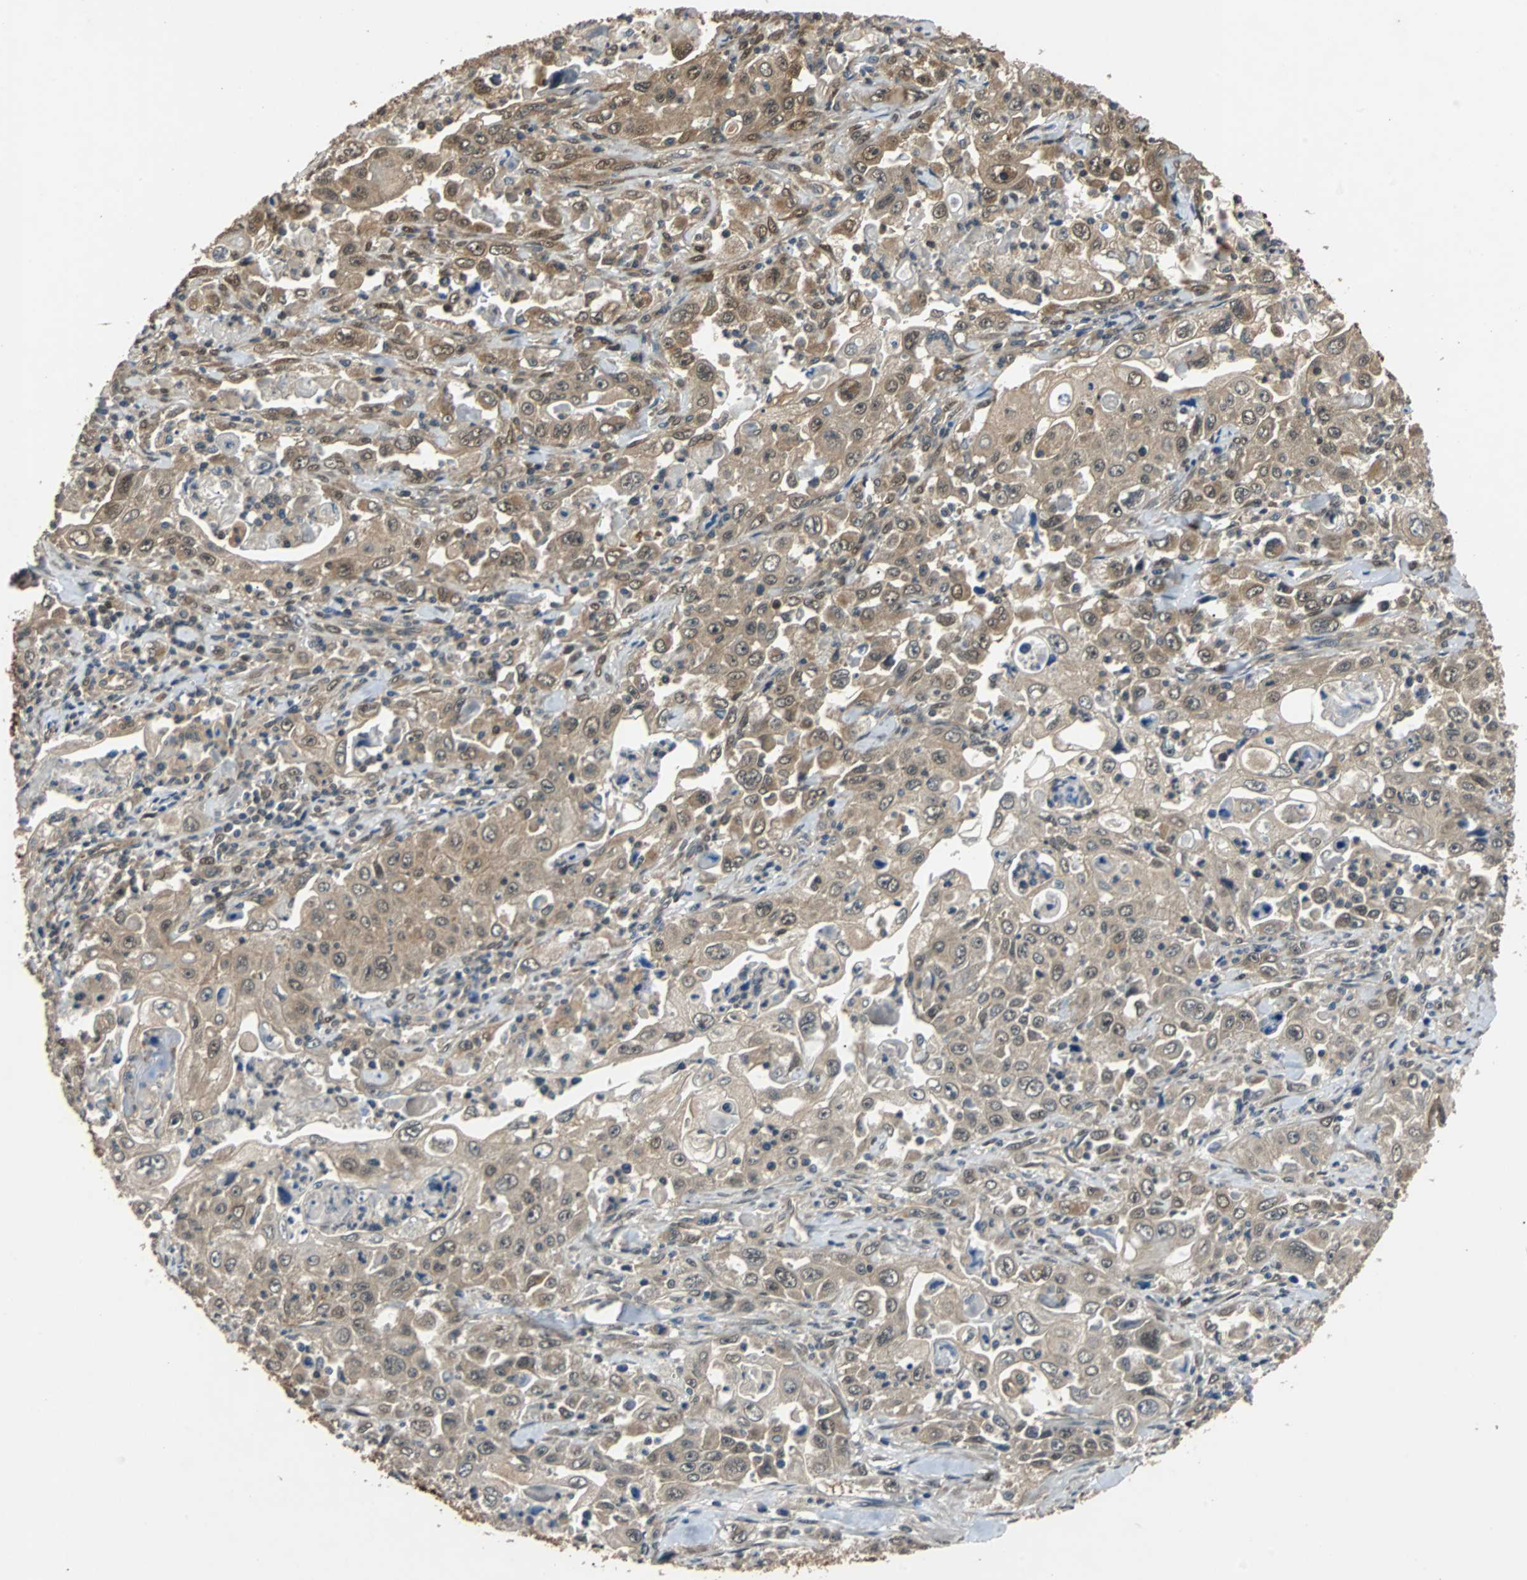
{"staining": {"intensity": "weak", "quantity": ">75%", "location": "cytoplasmic/membranous"}, "tissue": "pancreatic cancer", "cell_type": "Tumor cells", "image_type": "cancer", "snomed": [{"axis": "morphology", "description": "Adenocarcinoma, NOS"}, {"axis": "topography", "description": "Pancreas"}], "caption": "An immunohistochemistry photomicrograph of tumor tissue is shown. Protein staining in brown highlights weak cytoplasmic/membranous positivity in adenocarcinoma (pancreatic) within tumor cells.", "gene": "PRDX6", "patient": {"sex": "male", "age": 70}}